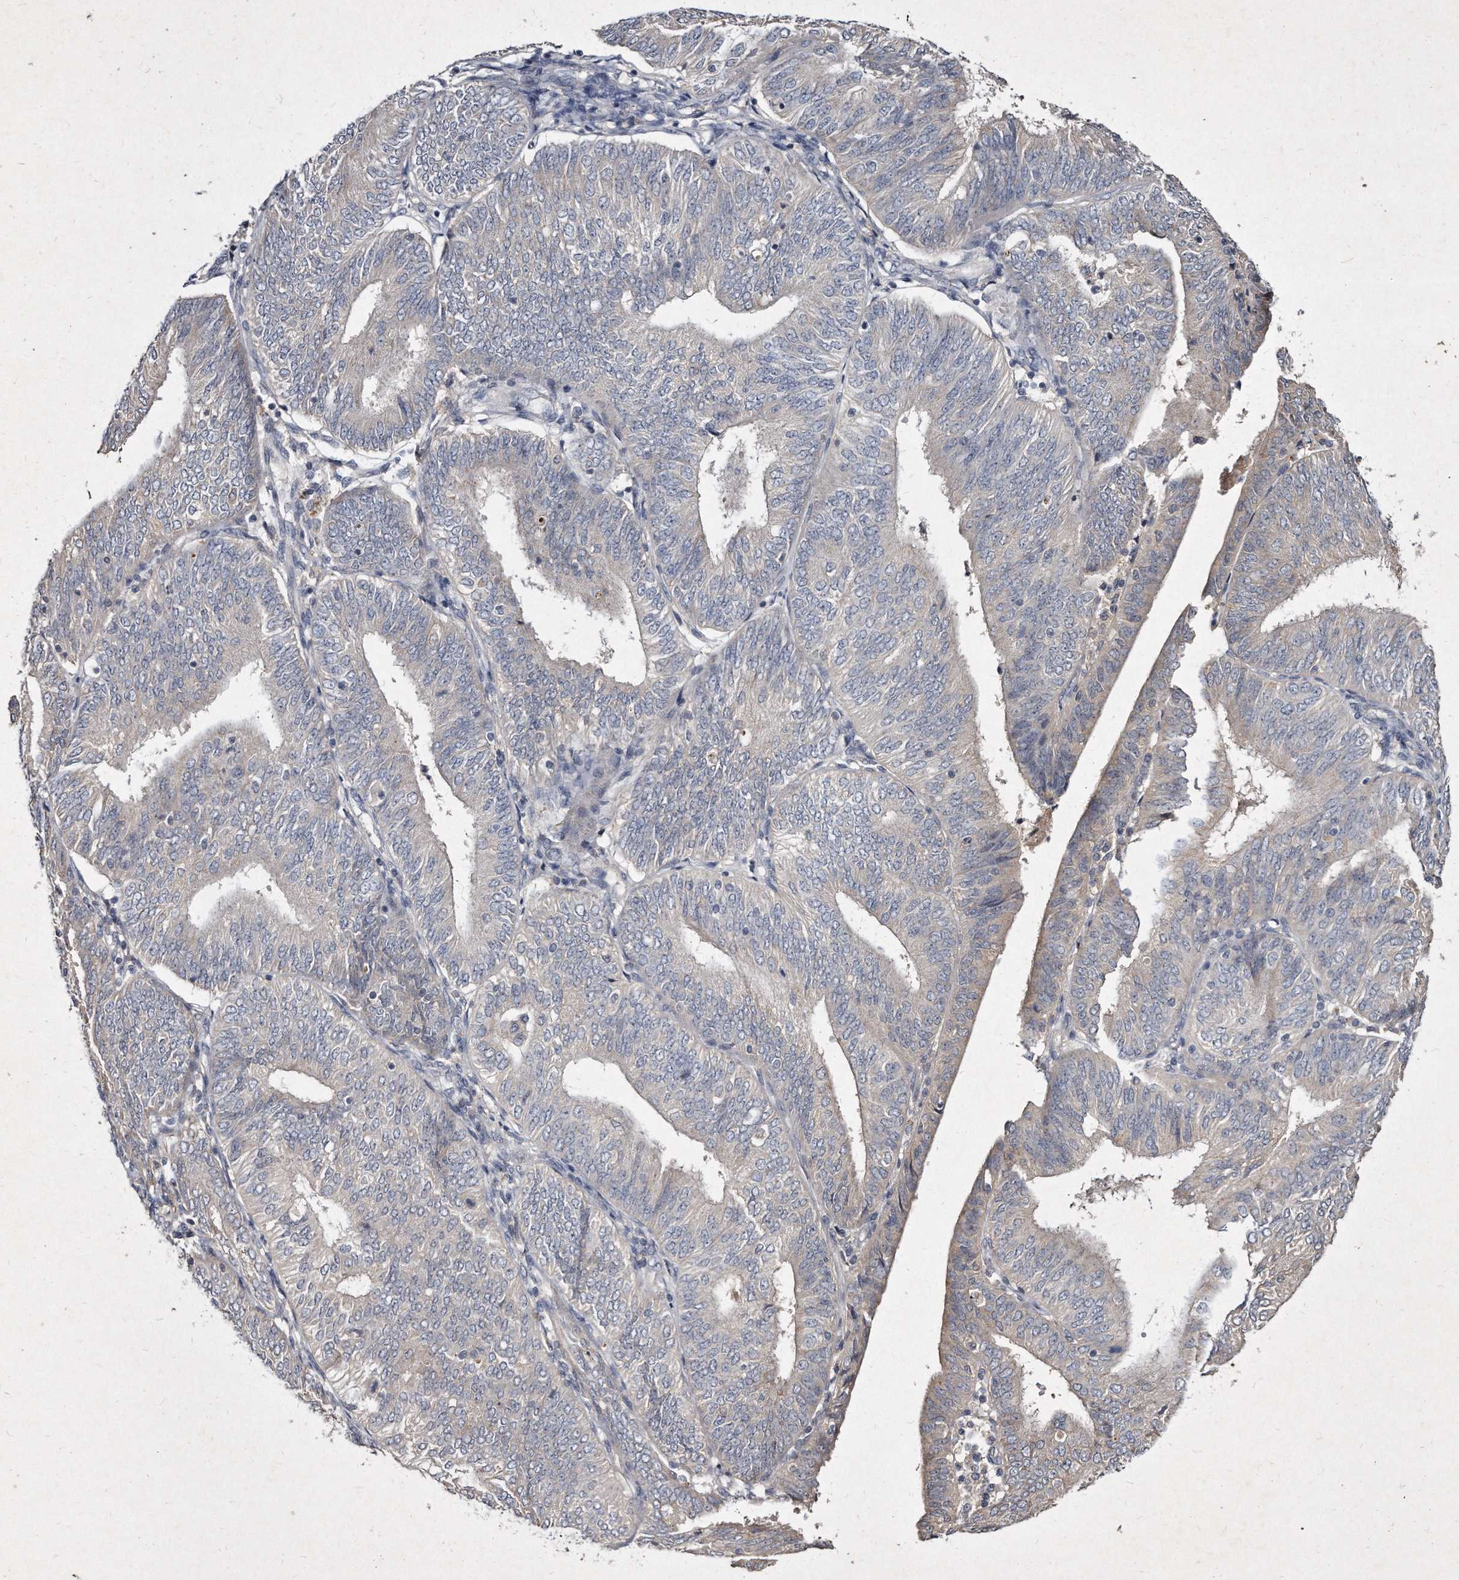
{"staining": {"intensity": "negative", "quantity": "none", "location": "none"}, "tissue": "endometrial cancer", "cell_type": "Tumor cells", "image_type": "cancer", "snomed": [{"axis": "morphology", "description": "Adenocarcinoma, NOS"}, {"axis": "topography", "description": "Endometrium"}], "caption": "Immunohistochemical staining of endometrial adenocarcinoma displays no significant expression in tumor cells. (IHC, brightfield microscopy, high magnification).", "gene": "KLHDC3", "patient": {"sex": "female", "age": 58}}